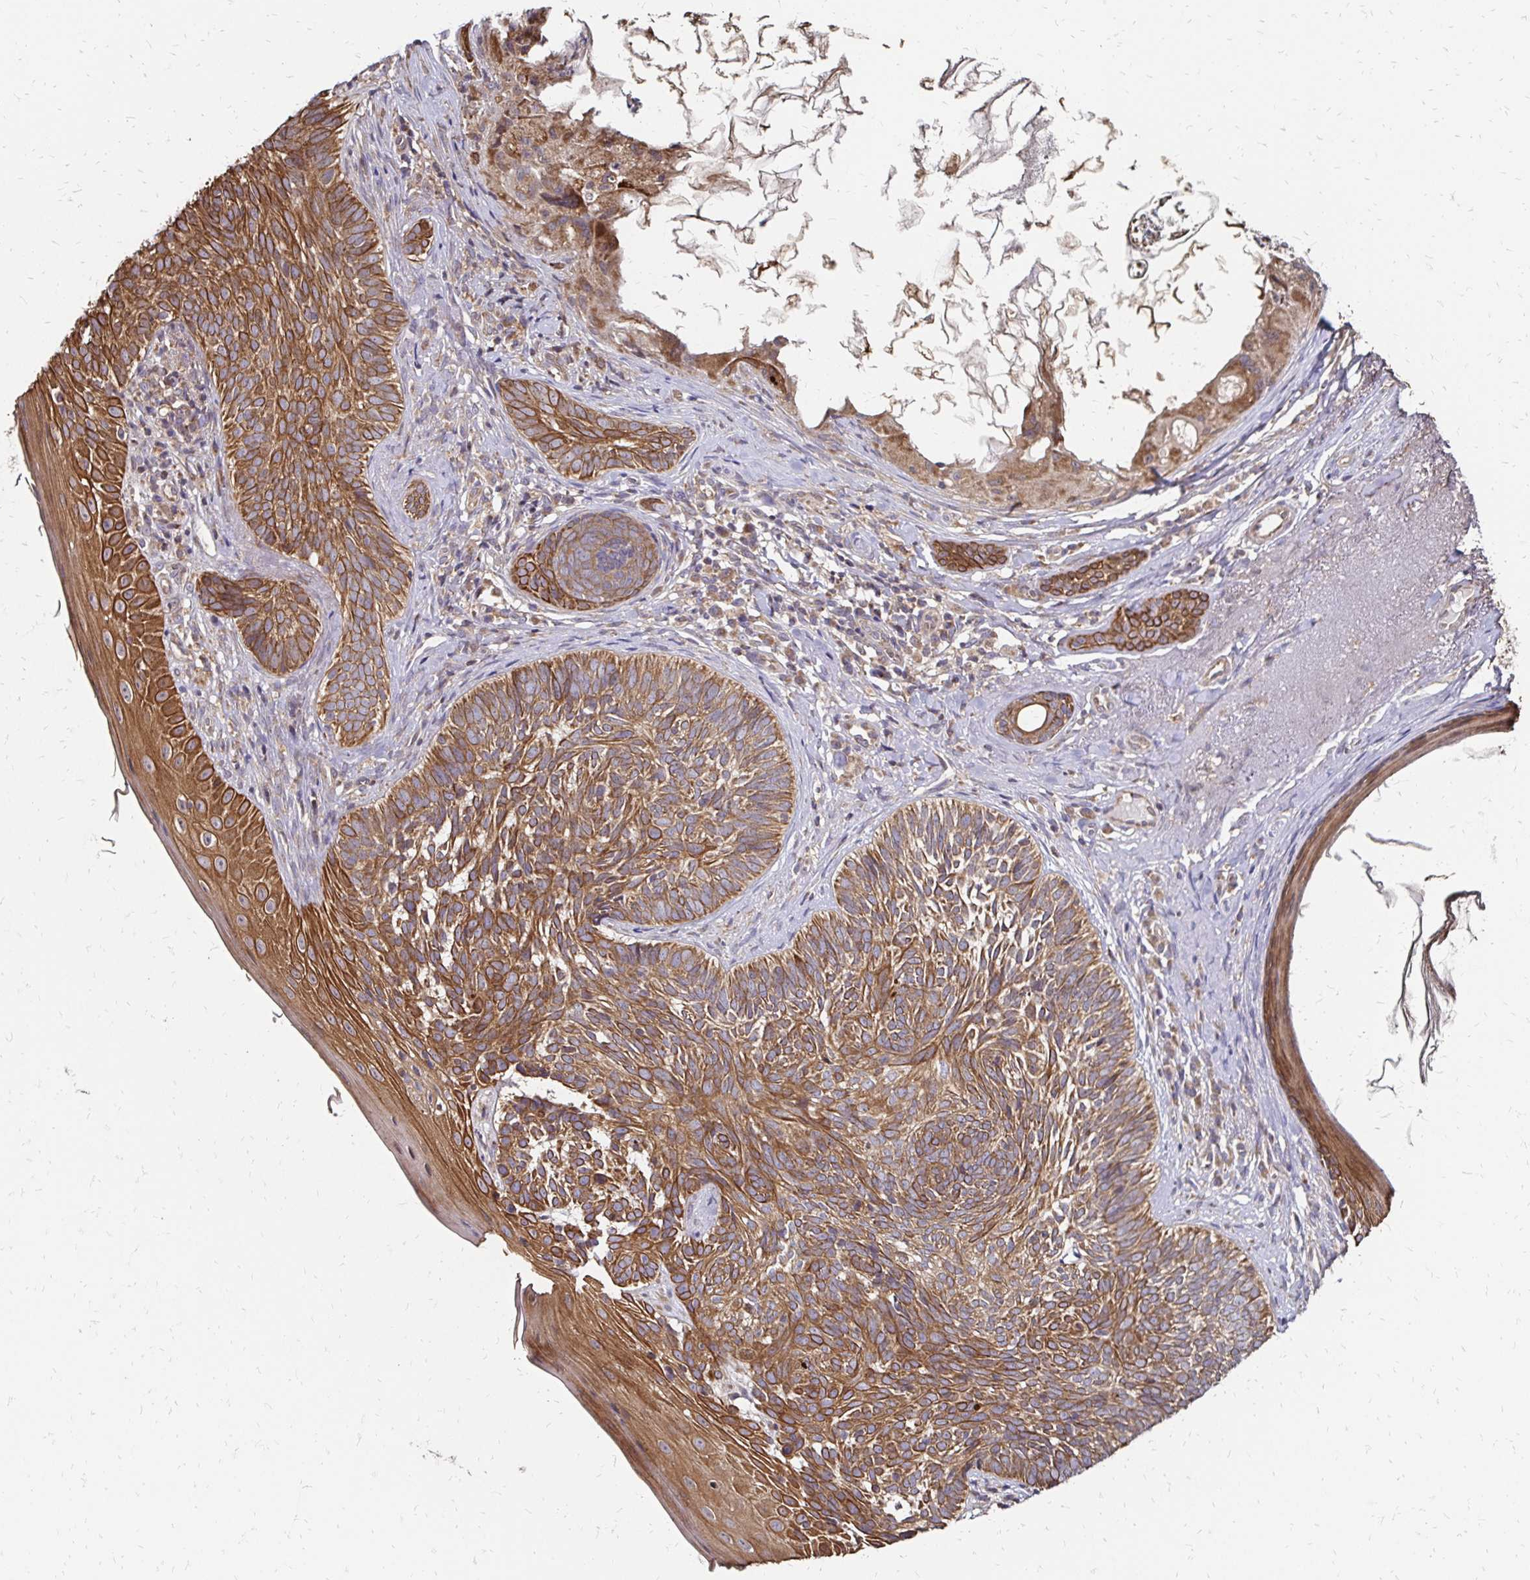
{"staining": {"intensity": "strong", "quantity": ">75%", "location": "cytoplasmic/membranous"}, "tissue": "skin cancer", "cell_type": "Tumor cells", "image_type": "cancer", "snomed": [{"axis": "morphology", "description": "Basal cell carcinoma"}, {"axis": "topography", "description": "Skin"}], "caption": "Strong cytoplasmic/membranous protein staining is seen in about >75% of tumor cells in basal cell carcinoma (skin).", "gene": "ZW10", "patient": {"sex": "female", "age": 74}}